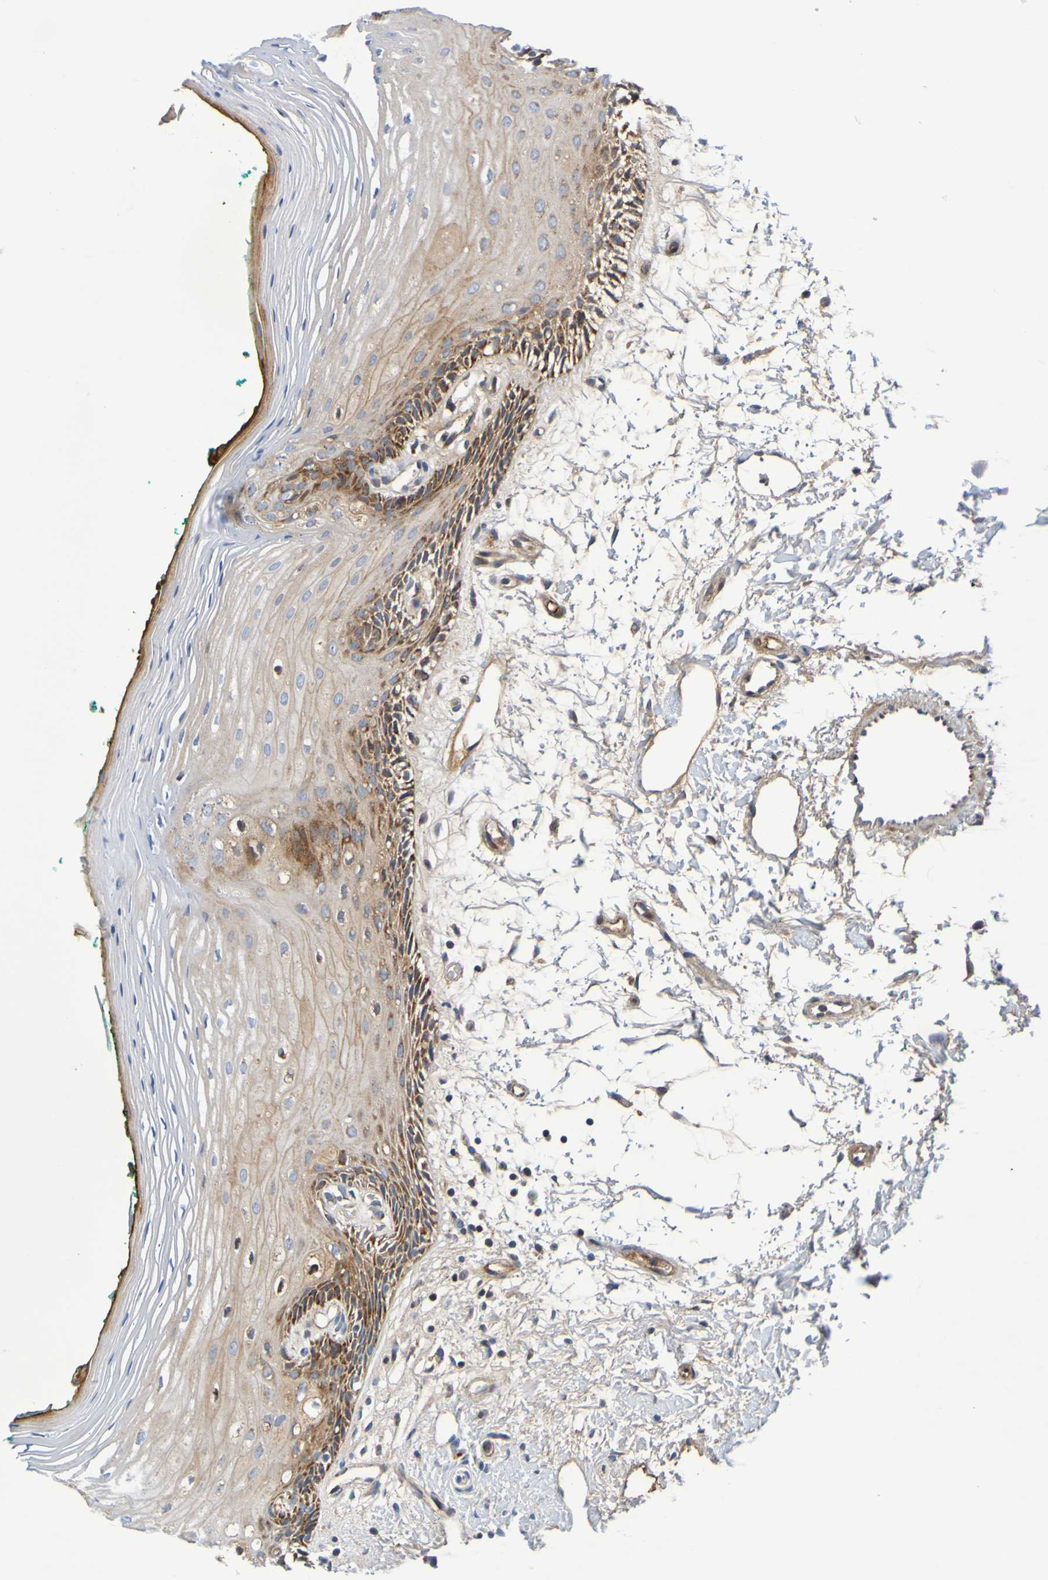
{"staining": {"intensity": "moderate", "quantity": "25%-75%", "location": "cytoplasmic/membranous"}, "tissue": "oral mucosa", "cell_type": "Squamous epithelial cells", "image_type": "normal", "snomed": [{"axis": "morphology", "description": "Normal tissue, NOS"}, {"axis": "topography", "description": "Skeletal muscle"}, {"axis": "topography", "description": "Oral tissue"}, {"axis": "topography", "description": "Peripheral nerve tissue"}], "caption": "Immunohistochemical staining of benign oral mucosa exhibits moderate cytoplasmic/membranous protein staining in about 25%-75% of squamous epithelial cells.", "gene": "CCDC51", "patient": {"sex": "female", "age": 84}}